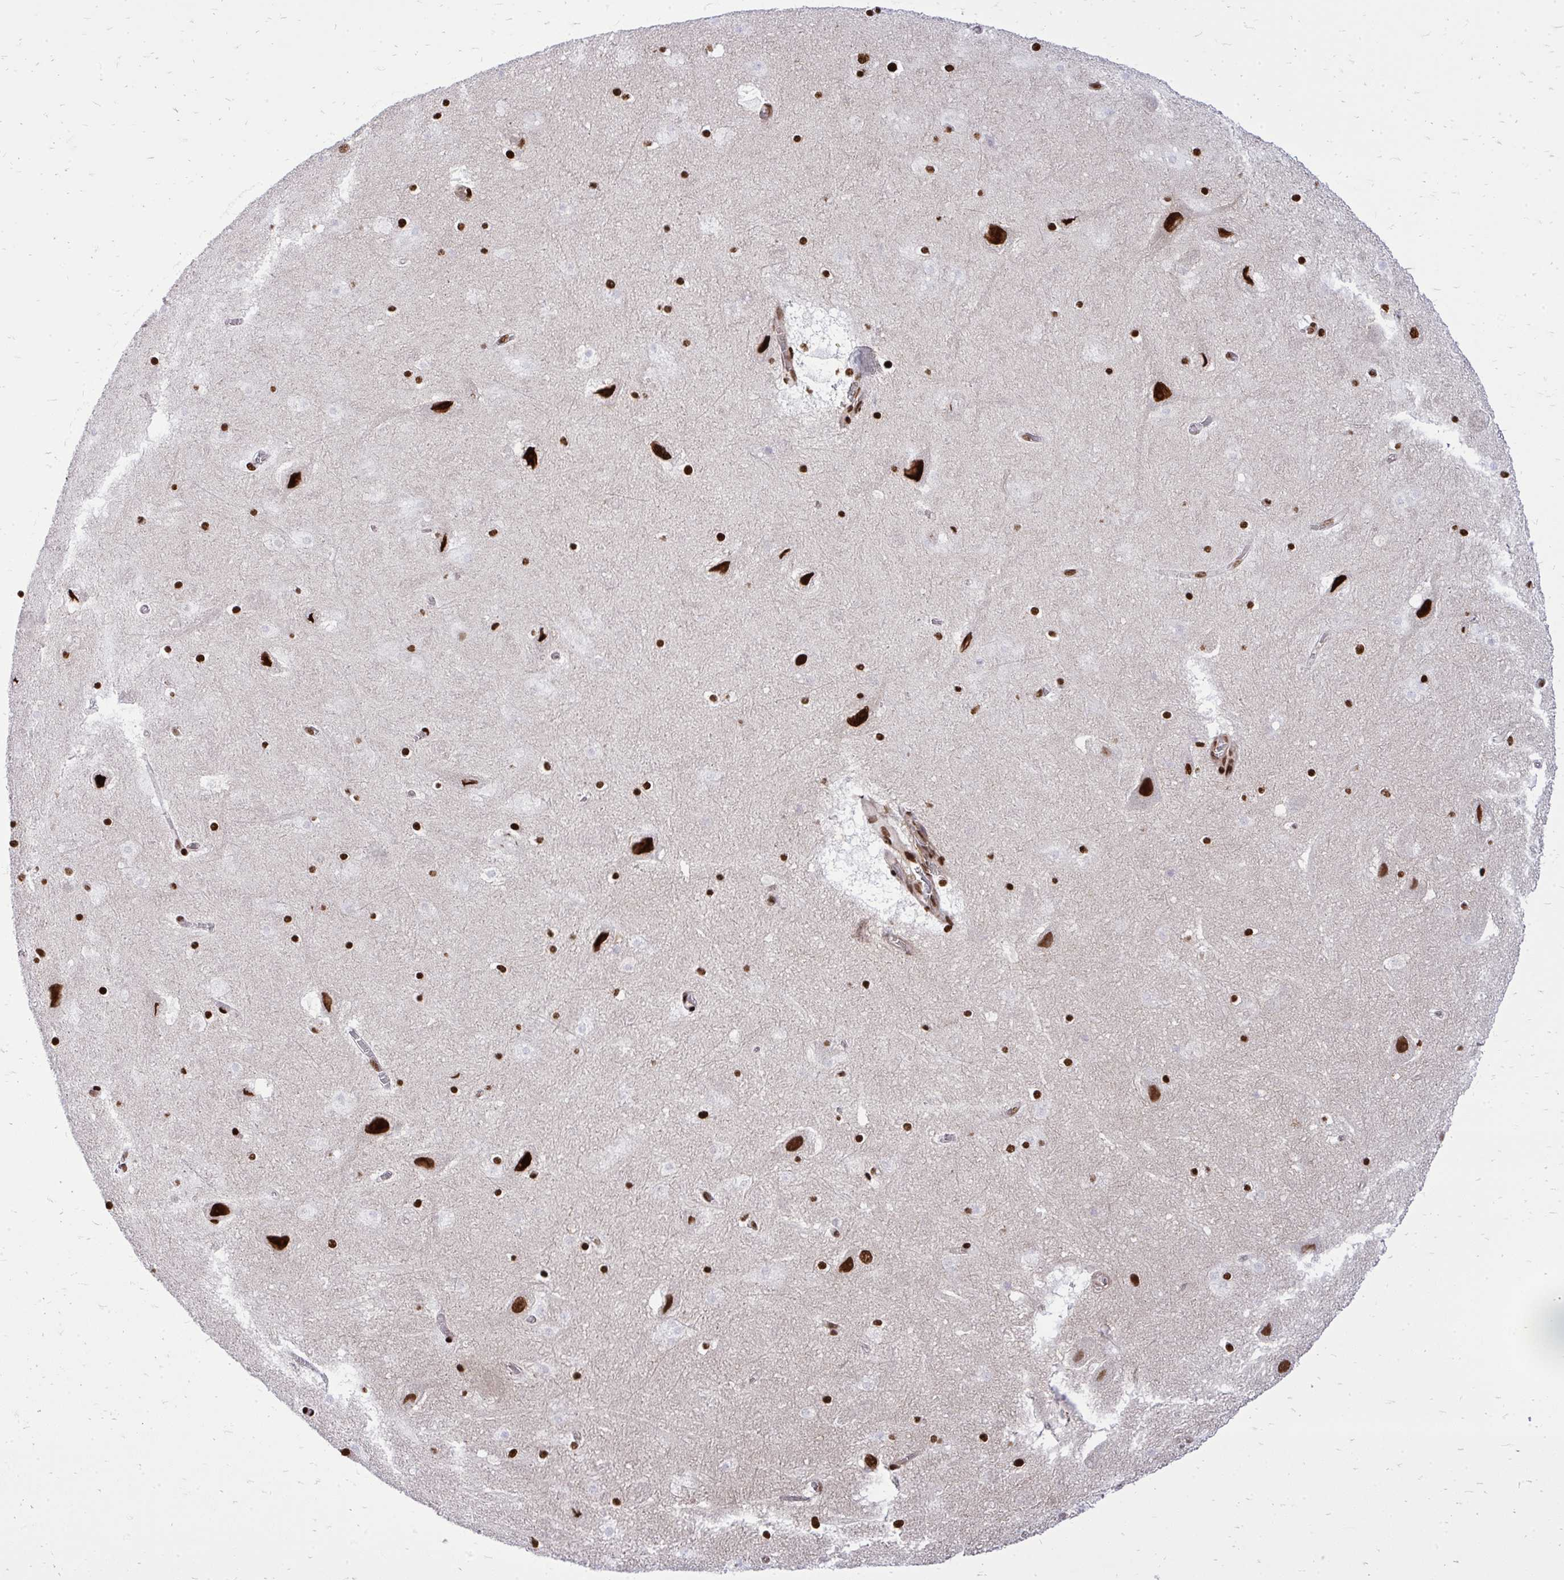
{"staining": {"intensity": "strong", "quantity": ">75%", "location": "nuclear"}, "tissue": "hippocampus", "cell_type": "Glial cells", "image_type": "normal", "snomed": [{"axis": "morphology", "description": "Normal tissue, NOS"}, {"axis": "topography", "description": "Hippocampus"}], "caption": "Immunohistochemical staining of unremarkable hippocampus reveals high levels of strong nuclear positivity in approximately >75% of glial cells.", "gene": "TBL1Y", "patient": {"sex": "female", "age": 42}}